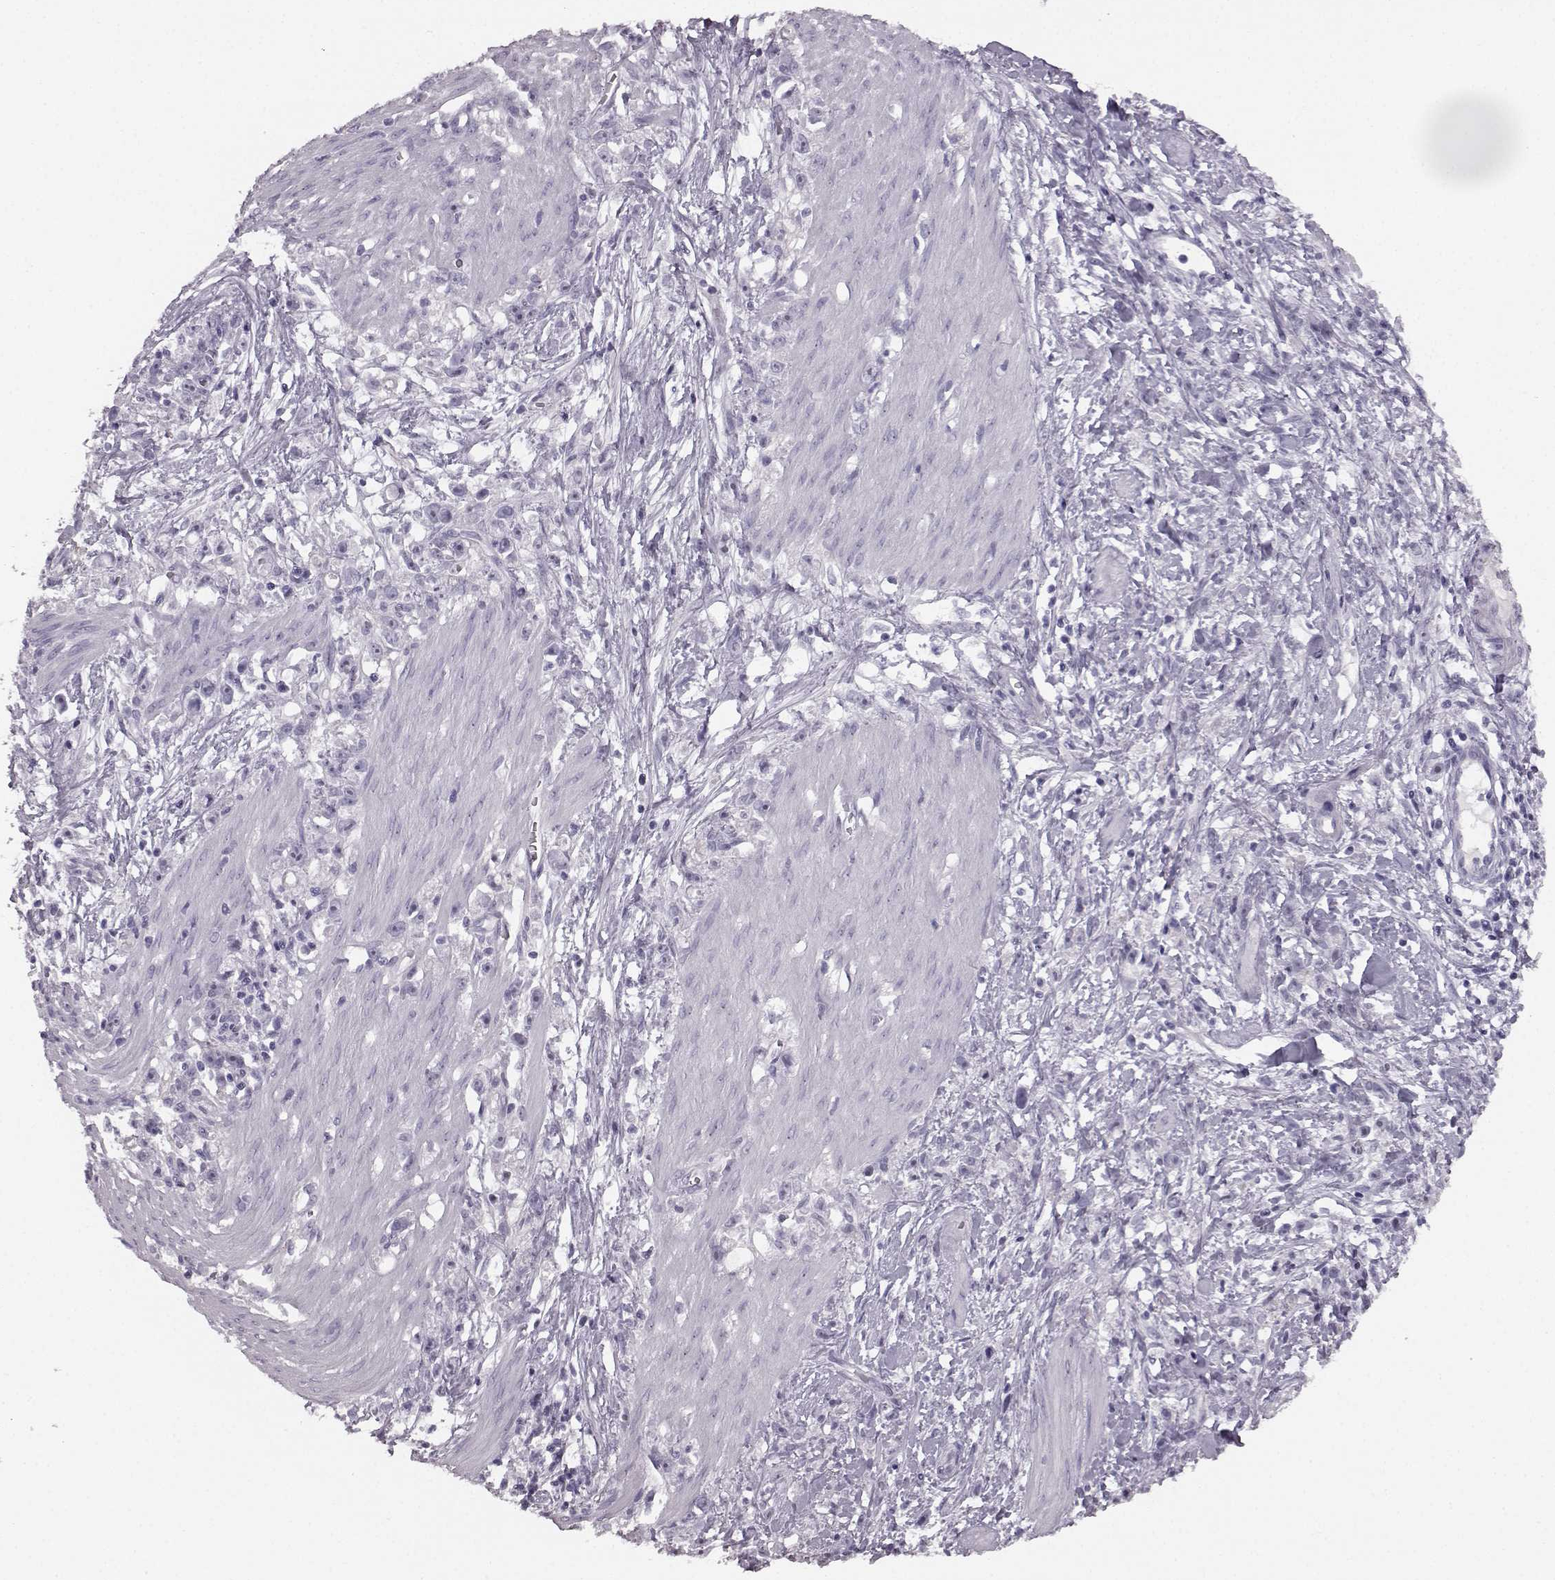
{"staining": {"intensity": "negative", "quantity": "none", "location": "none"}, "tissue": "stomach cancer", "cell_type": "Tumor cells", "image_type": "cancer", "snomed": [{"axis": "morphology", "description": "Adenocarcinoma, NOS"}, {"axis": "topography", "description": "Stomach"}], "caption": "Tumor cells are negative for brown protein staining in stomach adenocarcinoma.", "gene": "PRPH2", "patient": {"sex": "female", "age": 59}}